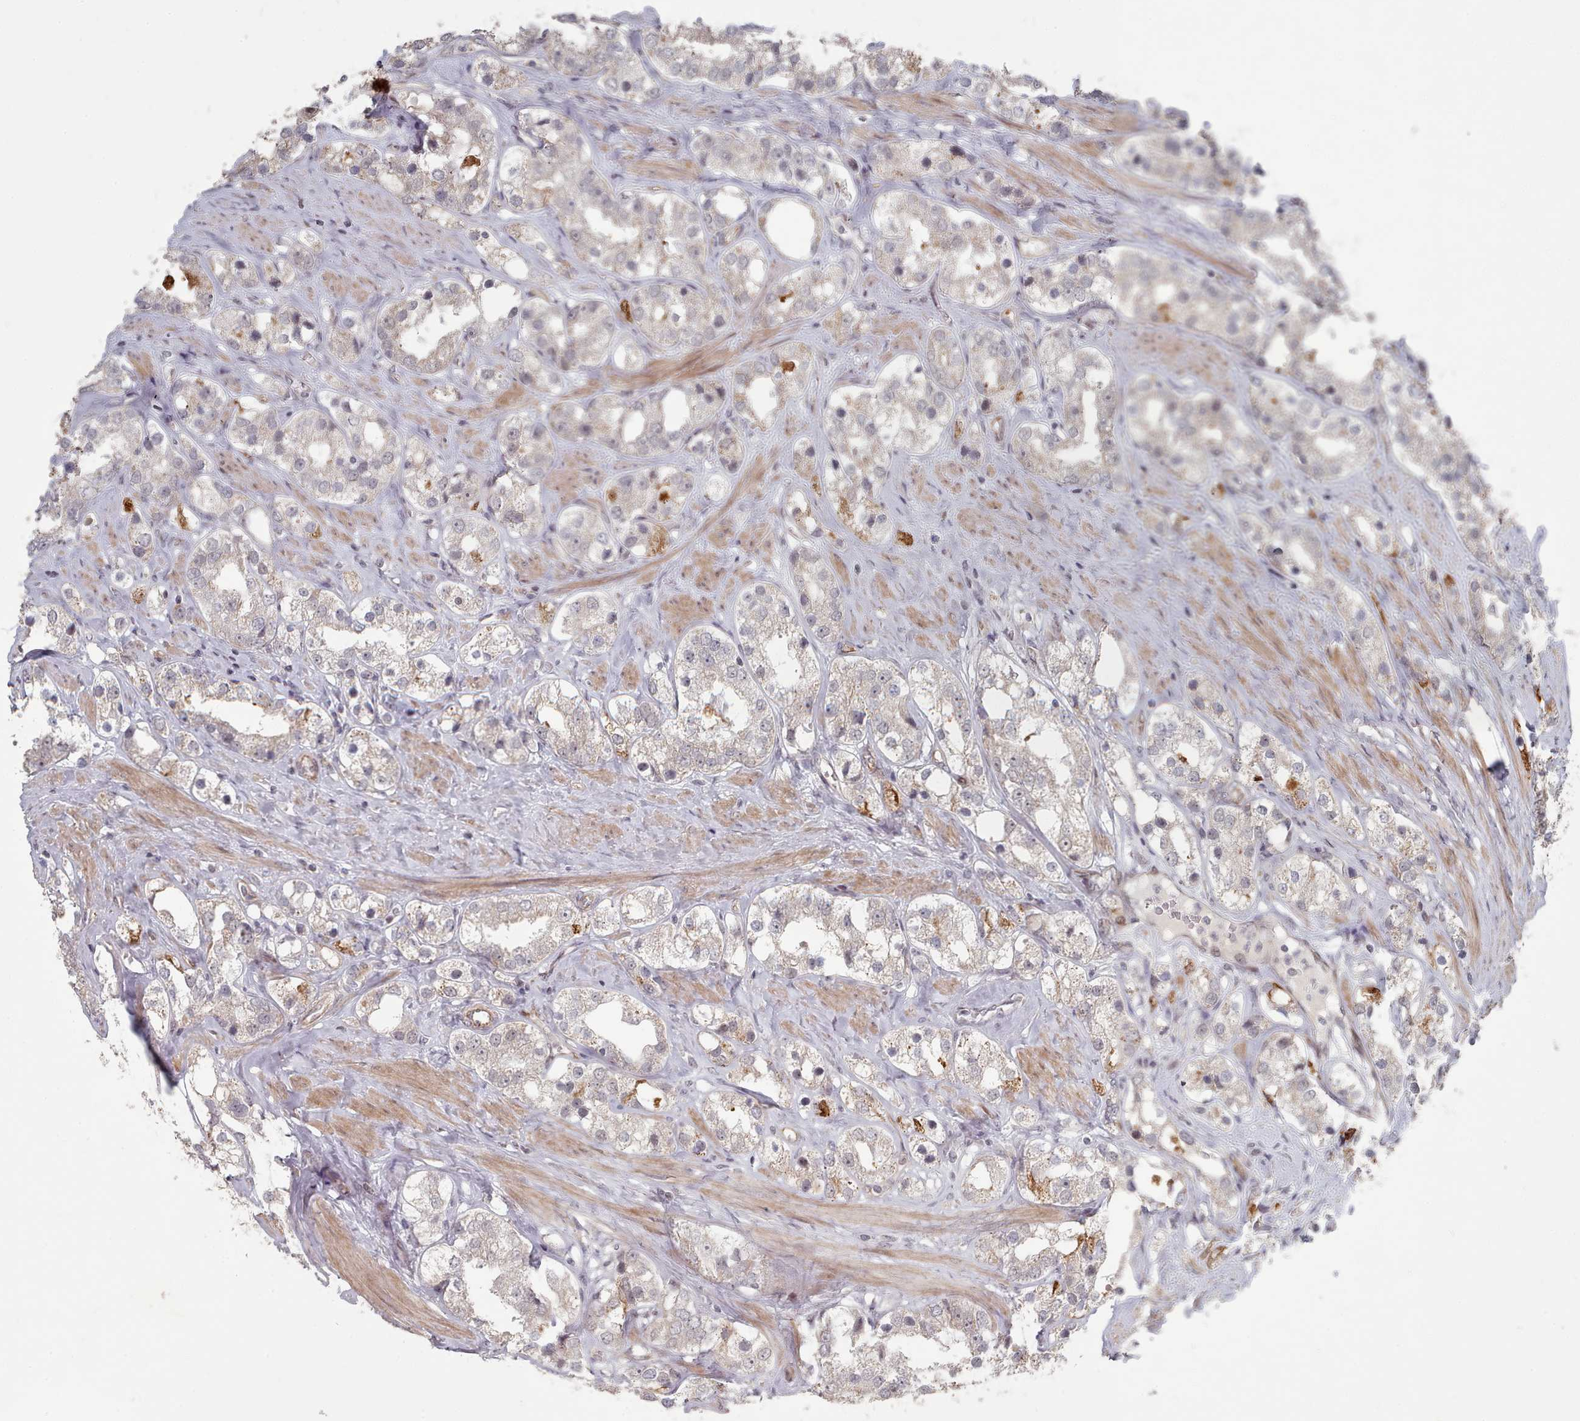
{"staining": {"intensity": "negative", "quantity": "none", "location": "none"}, "tissue": "prostate cancer", "cell_type": "Tumor cells", "image_type": "cancer", "snomed": [{"axis": "morphology", "description": "Adenocarcinoma, NOS"}, {"axis": "topography", "description": "Prostate"}], "caption": "This is an immunohistochemistry micrograph of human prostate cancer (adenocarcinoma). There is no expression in tumor cells.", "gene": "CPSF4", "patient": {"sex": "male", "age": 79}}